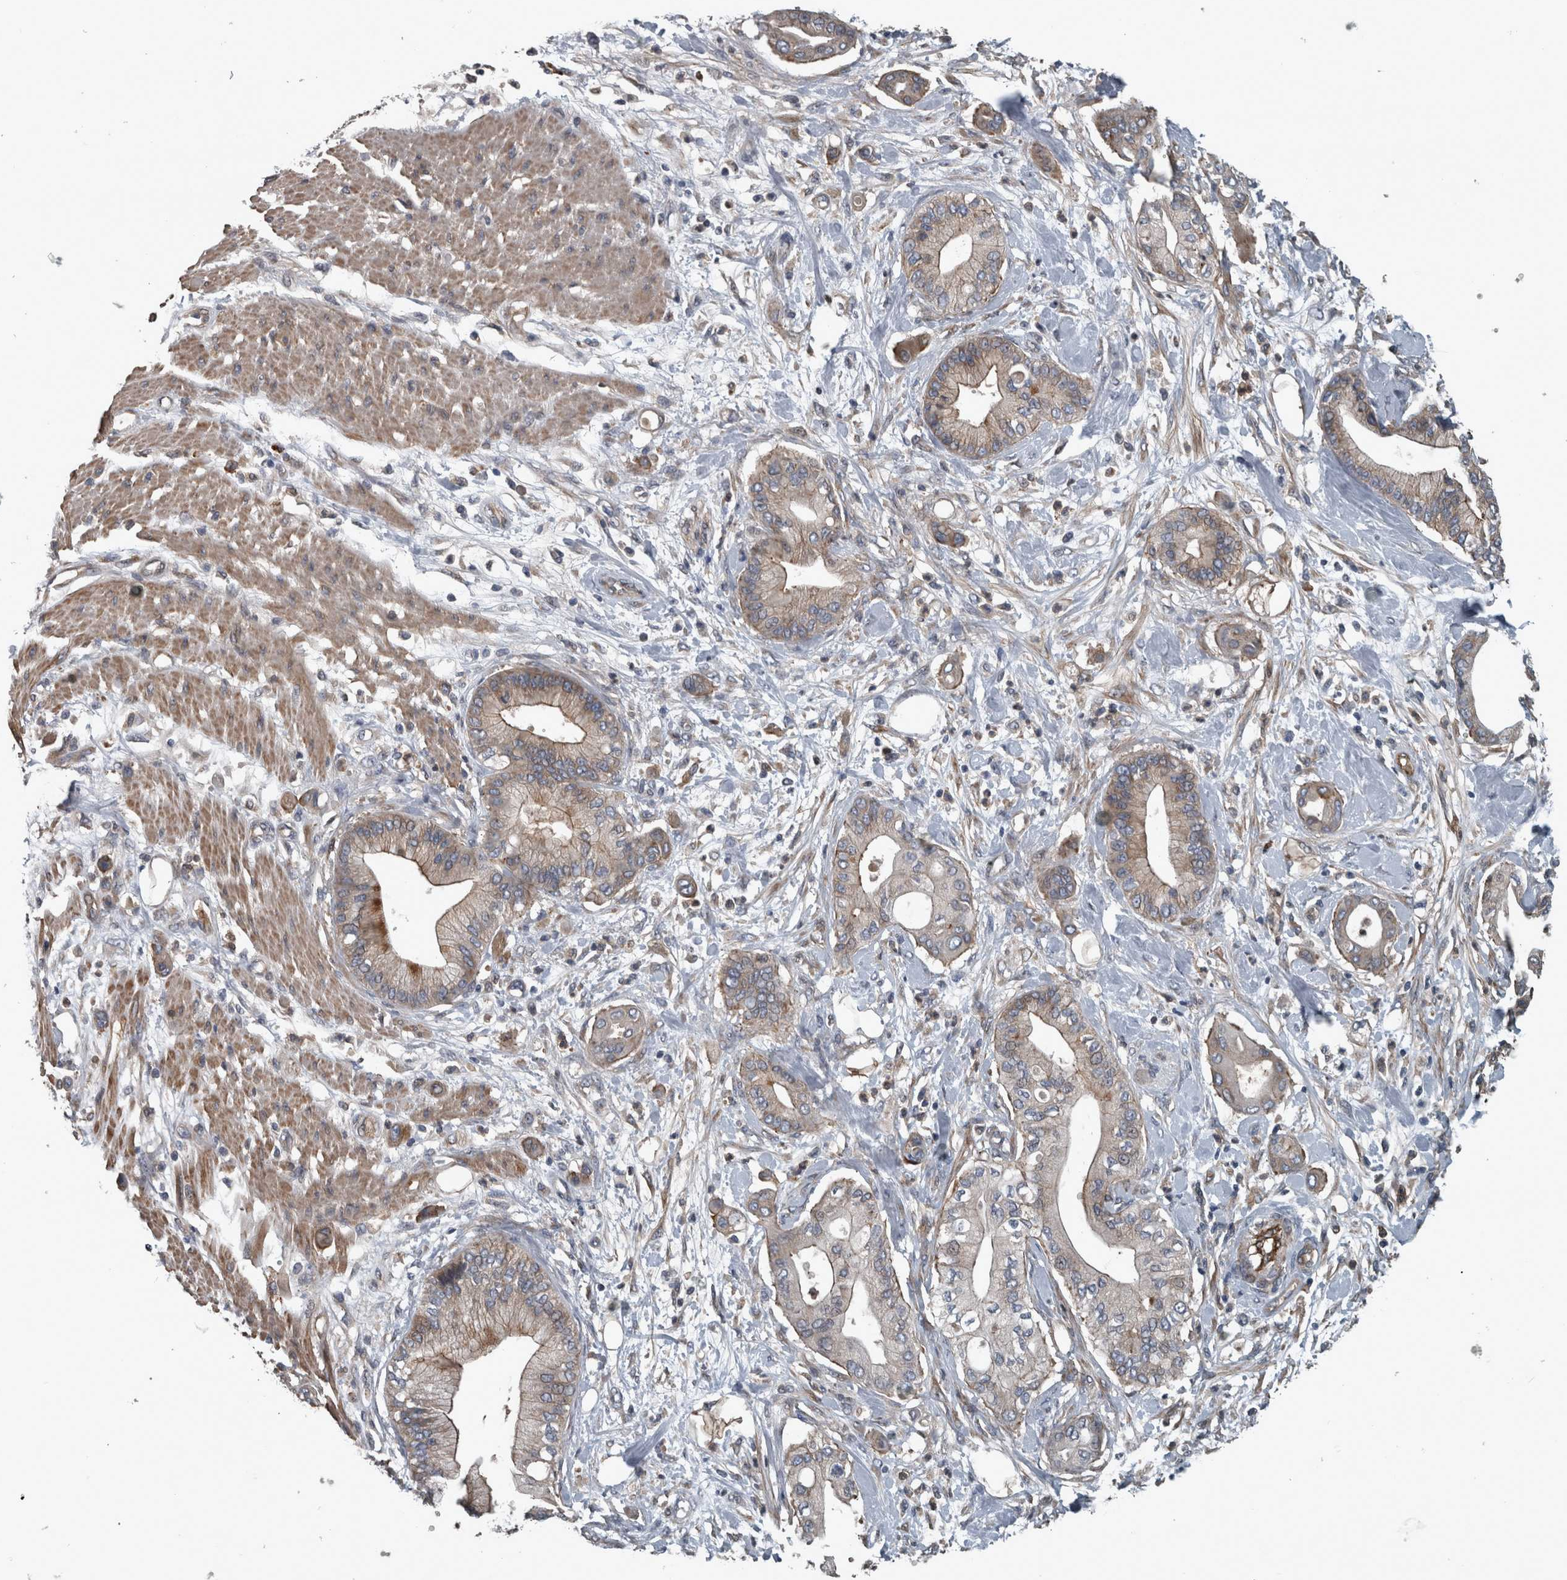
{"staining": {"intensity": "weak", "quantity": ">75%", "location": "cytoplasmic/membranous"}, "tissue": "pancreatic cancer", "cell_type": "Tumor cells", "image_type": "cancer", "snomed": [{"axis": "morphology", "description": "Adenocarcinoma, NOS"}, {"axis": "morphology", "description": "Adenocarcinoma, metastatic, NOS"}, {"axis": "topography", "description": "Lymph node"}, {"axis": "topography", "description": "Pancreas"}, {"axis": "topography", "description": "Duodenum"}], "caption": "DAB immunohistochemical staining of pancreatic cancer (metastatic adenocarcinoma) exhibits weak cytoplasmic/membranous protein staining in approximately >75% of tumor cells. (IHC, brightfield microscopy, high magnification).", "gene": "EXOC8", "patient": {"sex": "female", "age": 64}}